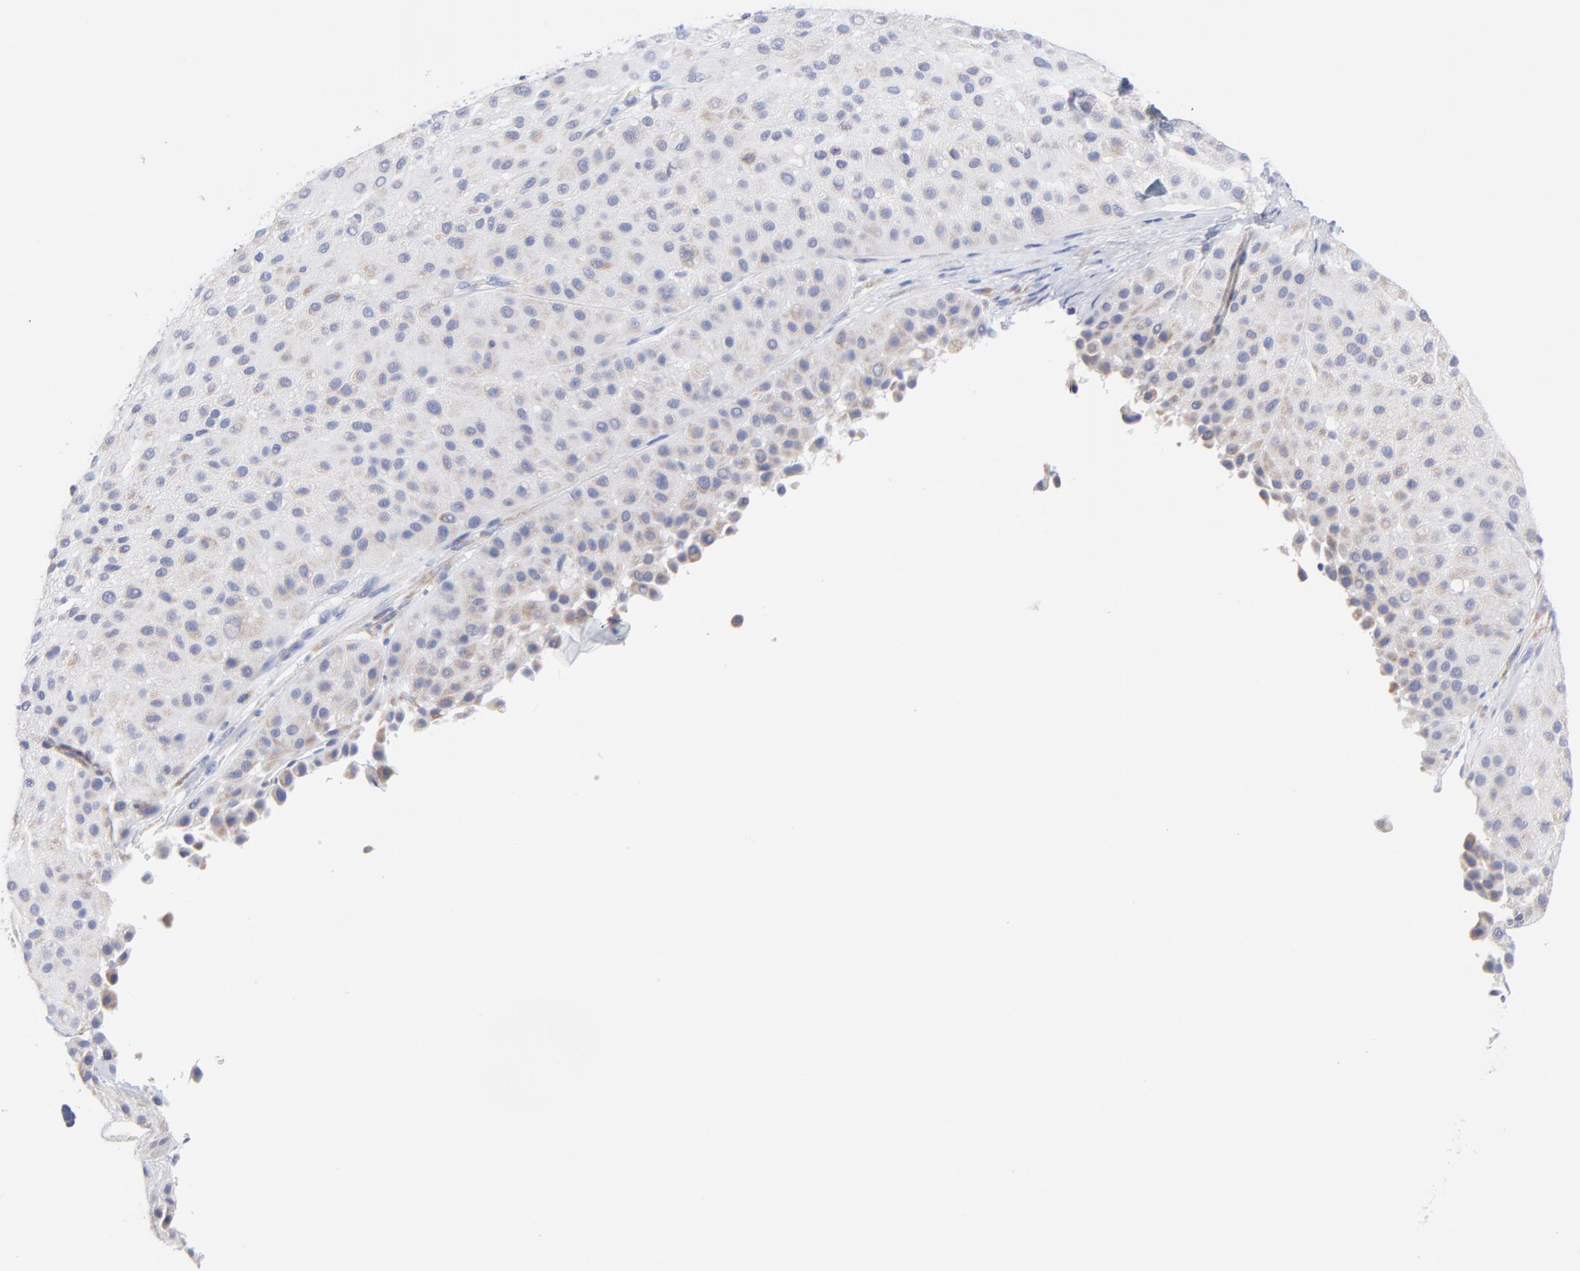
{"staining": {"intensity": "weak", "quantity": "25%-75%", "location": "cytoplasmic/membranous"}, "tissue": "melanoma", "cell_type": "Tumor cells", "image_type": "cancer", "snomed": [{"axis": "morphology", "description": "Normal tissue, NOS"}, {"axis": "morphology", "description": "Malignant melanoma, Metastatic site"}, {"axis": "topography", "description": "Skin"}], "caption": "Human malignant melanoma (metastatic site) stained with a protein marker demonstrates weak staining in tumor cells.", "gene": "DUSP9", "patient": {"sex": "male", "age": 41}}